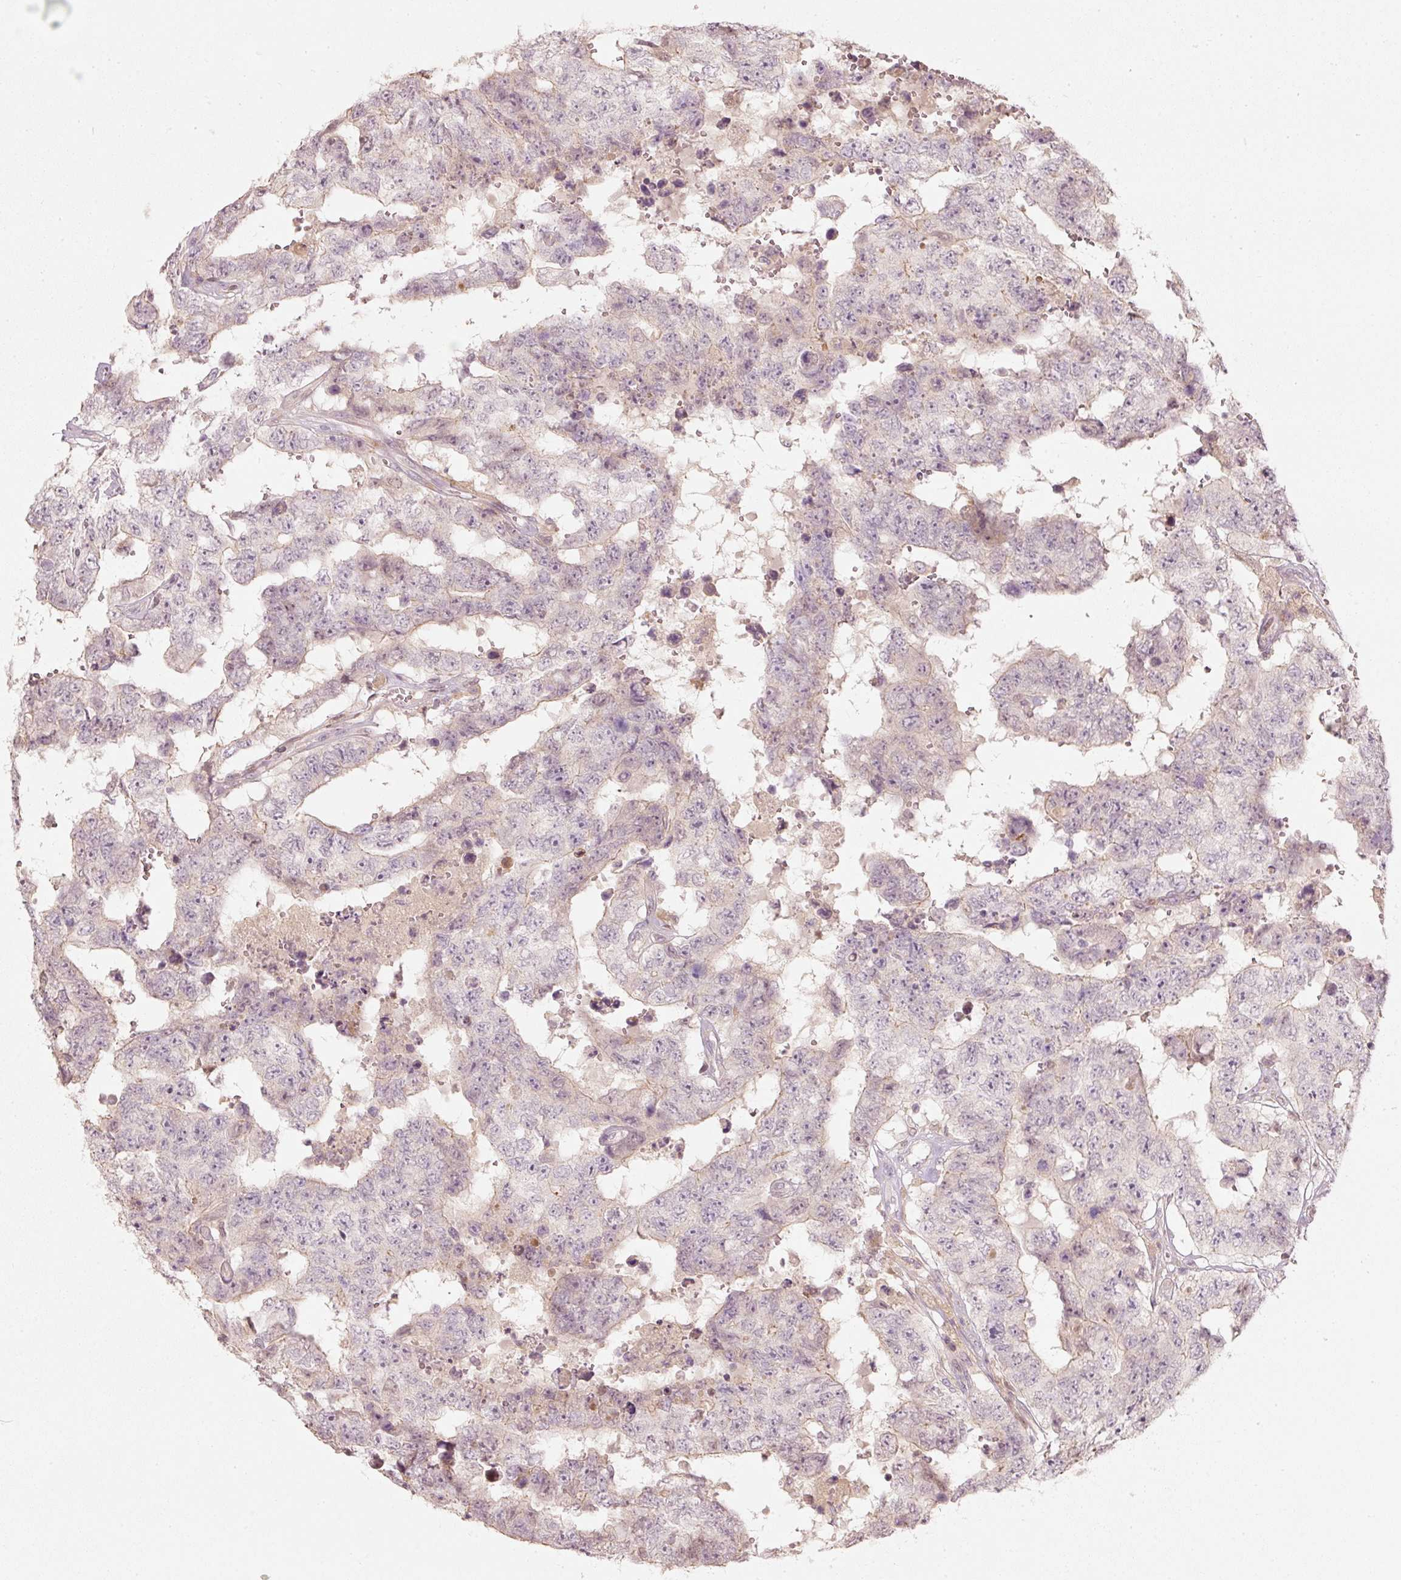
{"staining": {"intensity": "negative", "quantity": "none", "location": "none"}, "tissue": "testis cancer", "cell_type": "Tumor cells", "image_type": "cancer", "snomed": [{"axis": "morphology", "description": "Normal tissue, NOS"}, {"axis": "morphology", "description": "Carcinoma, Embryonal, NOS"}, {"axis": "topography", "description": "Testis"}, {"axis": "topography", "description": "Epididymis"}], "caption": "Tumor cells are negative for brown protein staining in embryonal carcinoma (testis). (Brightfield microscopy of DAB (3,3'-diaminobenzidine) immunohistochemistry at high magnification).", "gene": "TREX2", "patient": {"sex": "male", "age": 25}}